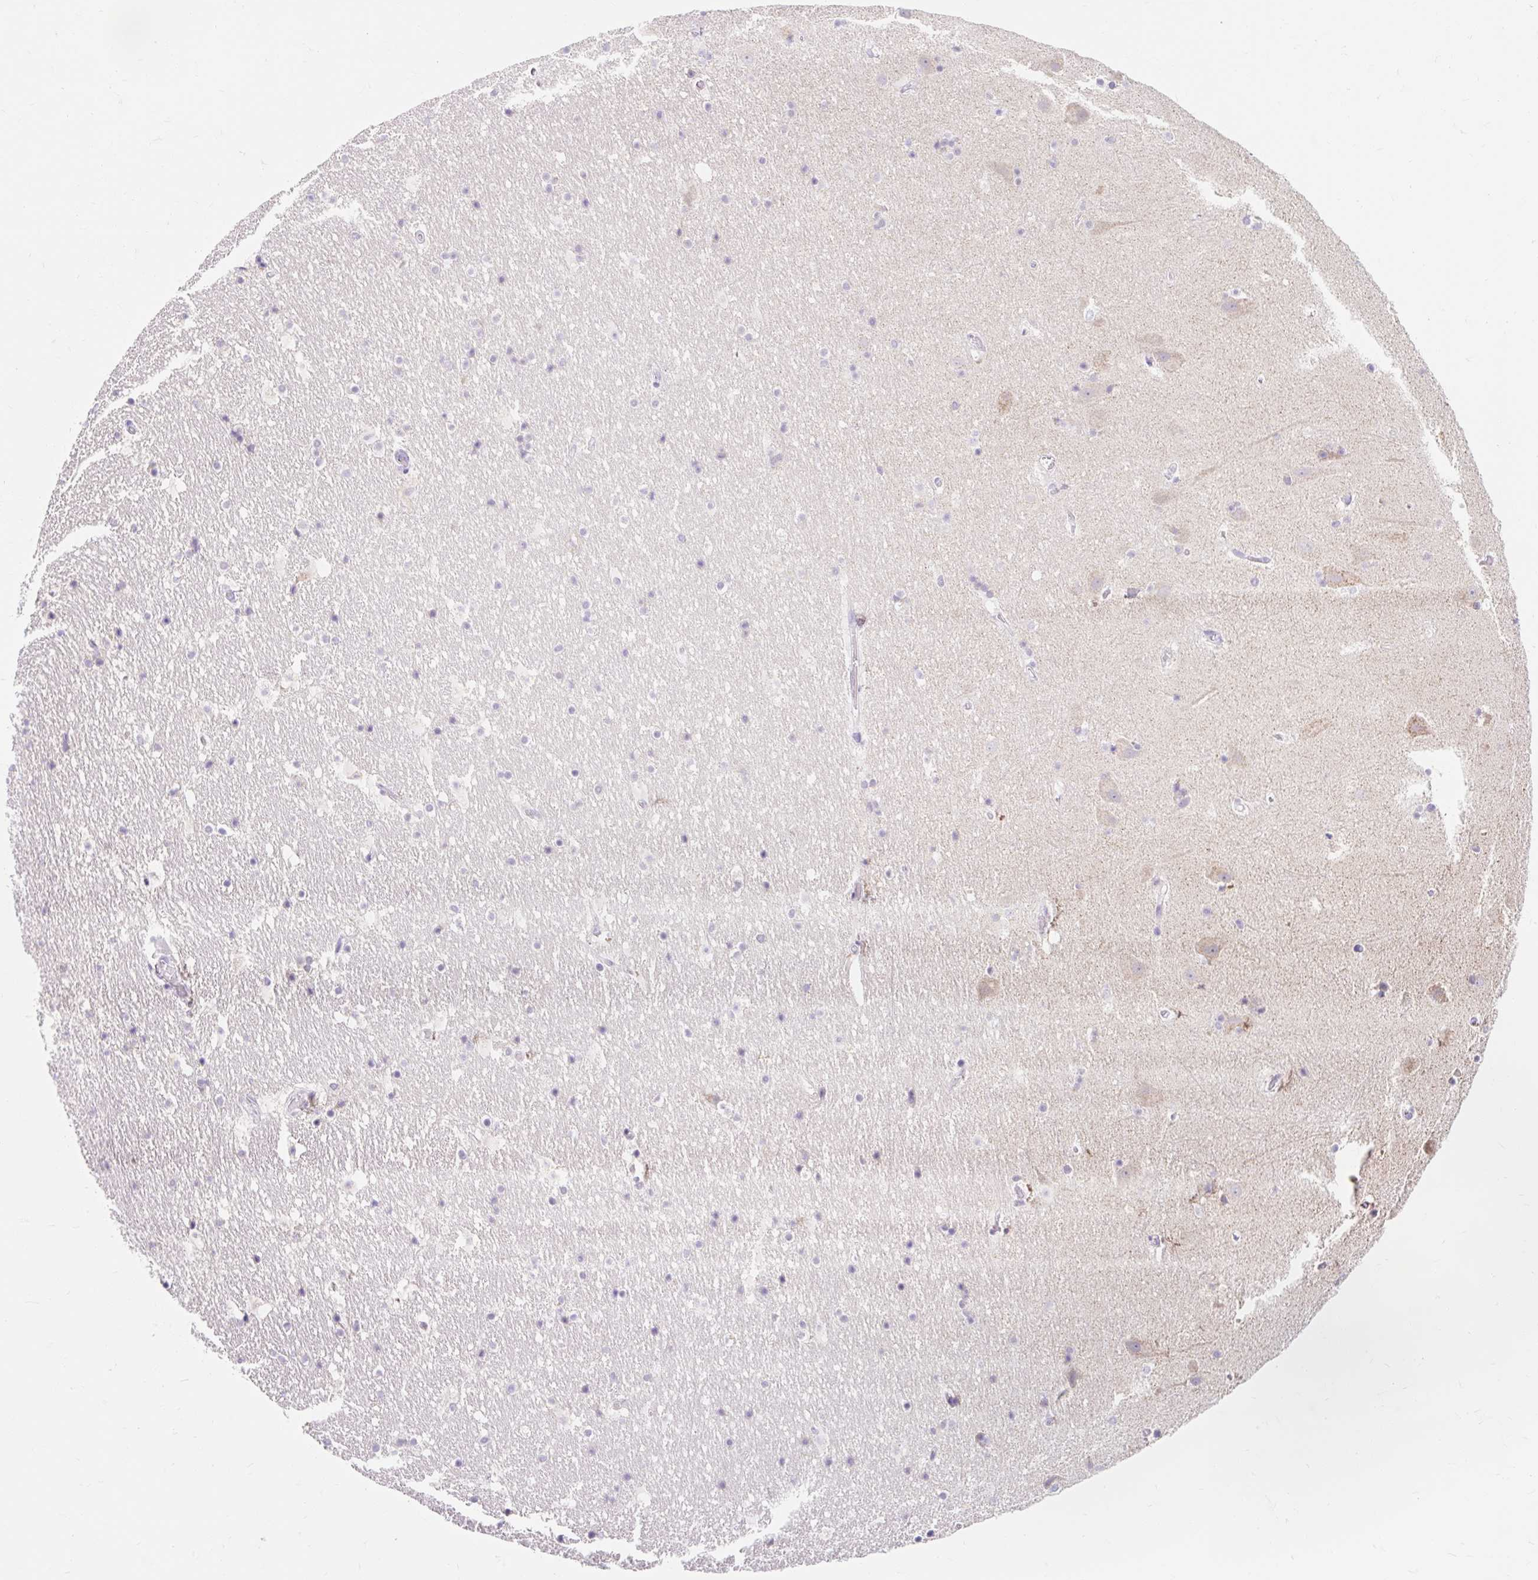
{"staining": {"intensity": "negative", "quantity": "none", "location": "none"}, "tissue": "hippocampus", "cell_type": "Glial cells", "image_type": "normal", "snomed": [{"axis": "morphology", "description": "Normal tissue, NOS"}, {"axis": "topography", "description": "Hippocampus"}], "caption": "A photomicrograph of hippocampus stained for a protein shows no brown staining in glial cells.", "gene": "ITPK1", "patient": {"sex": "male", "age": 37}}